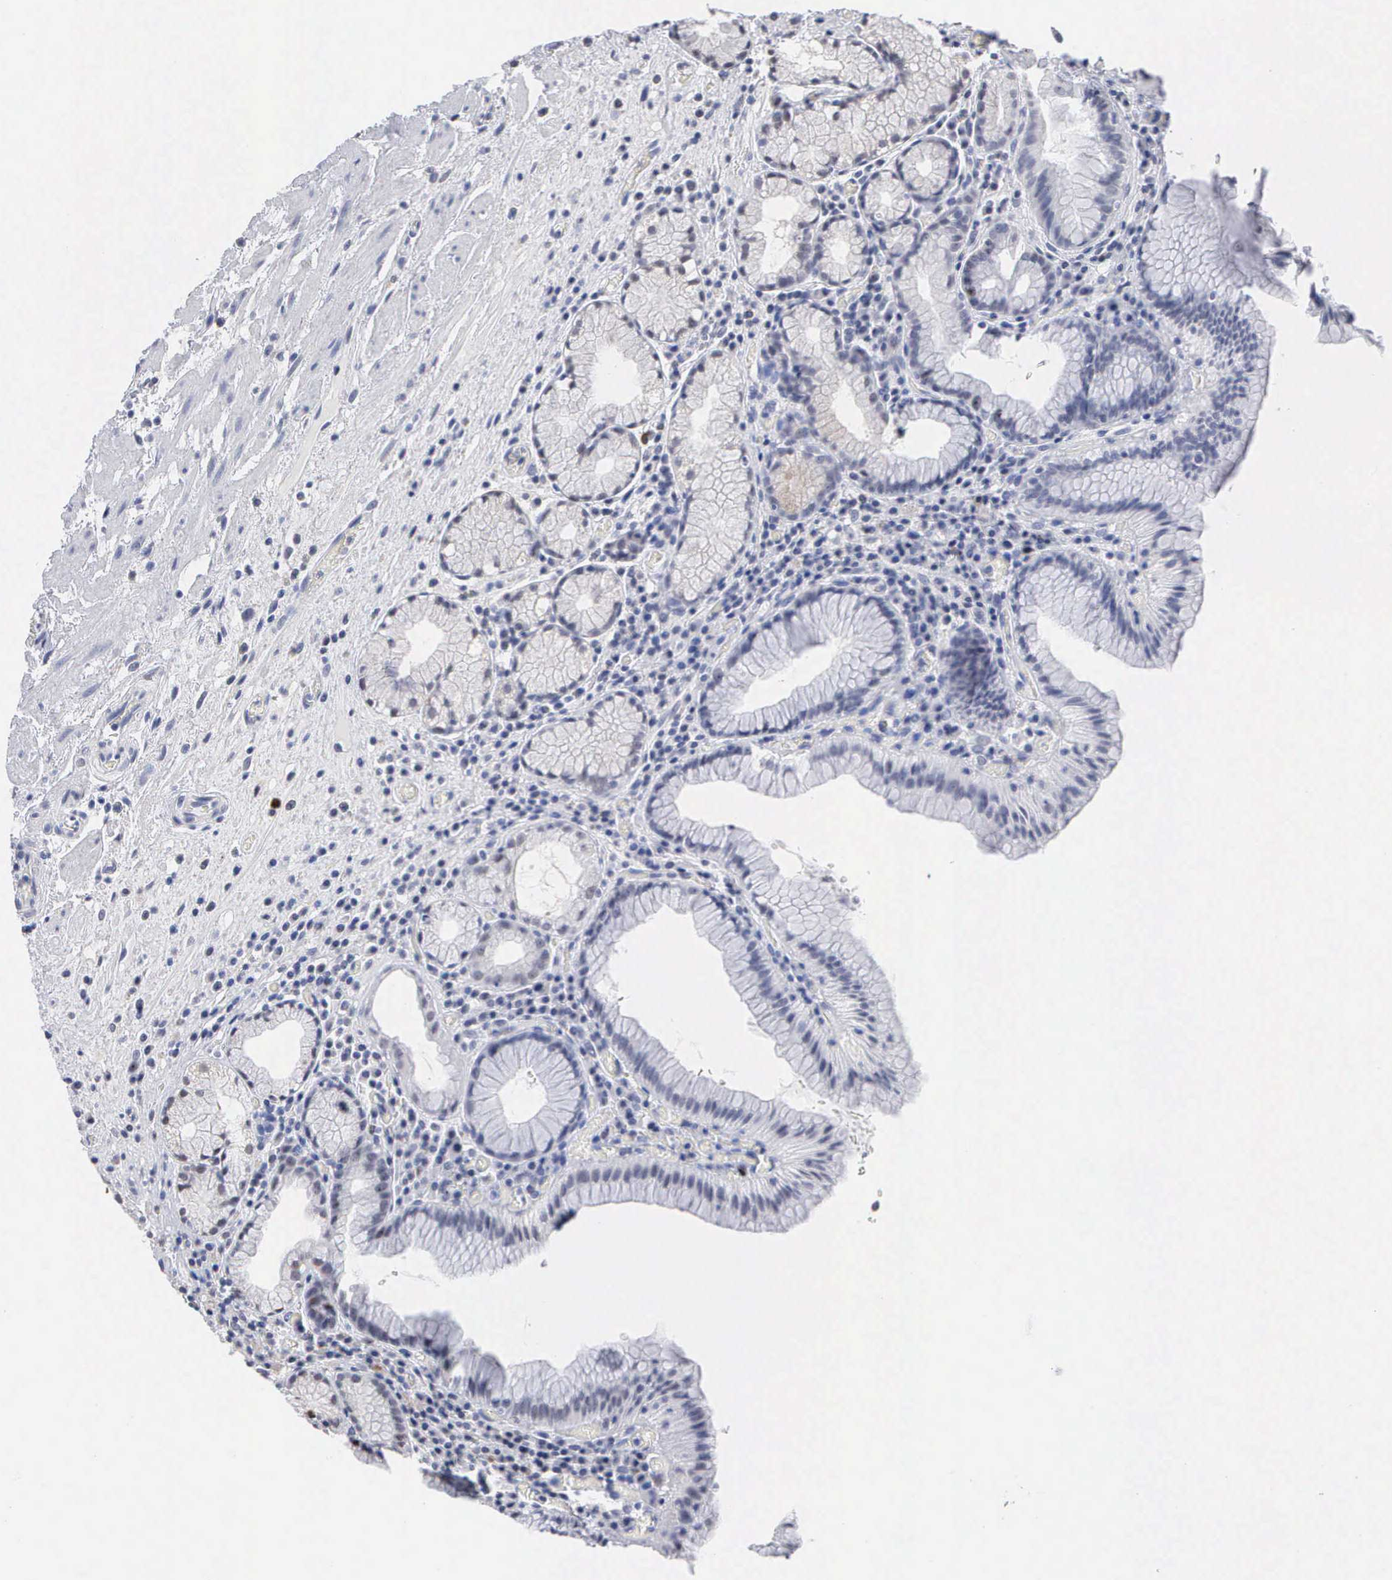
{"staining": {"intensity": "weak", "quantity": "<25%", "location": "nuclear"}, "tissue": "stomach", "cell_type": "Glandular cells", "image_type": "normal", "snomed": [{"axis": "morphology", "description": "Normal tissue, NOS"}, {"axis": "topography", "description": "Stomach, lower"}, {"axis": "topography", "description": "Duodenum"}], "caption": "Glandular cells show no significant staining in normal stomach. (Stains: DAB (3,3'-diaminobenzidine) immunohistochemistry with hematoxylin counter stain, Microscopy: brightfield microscopy at high magnification).", "gene": "KDM6A", "patient": {"sex": "male", "age": 84}}